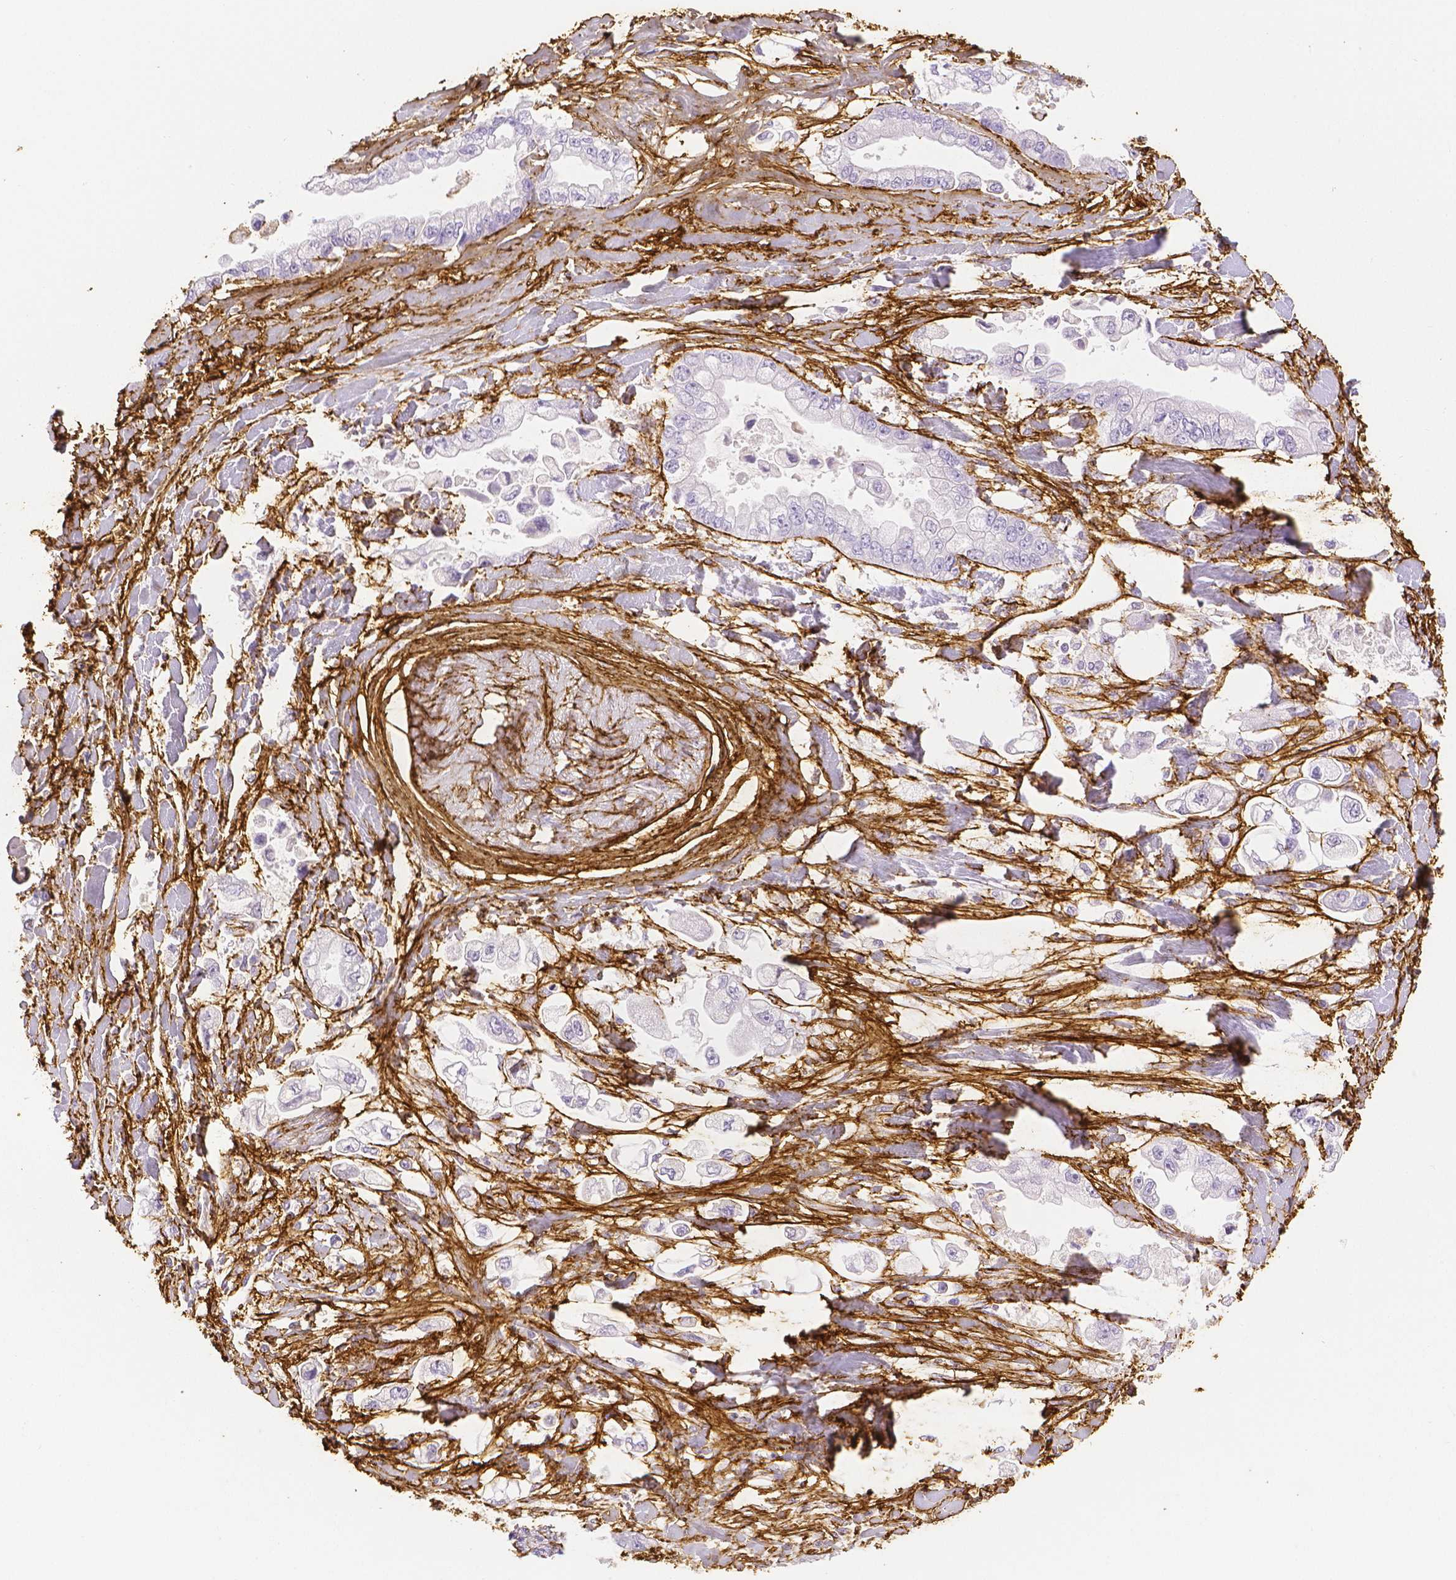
{"staining": {"intensity": "negative", "quantity": "none", "location": "none"}, "tissue": "stomach cancer", "cell_type": "Tumor cells", "image_type": "cancer", "snomed": [{"axis": "morphology", "description": "Adenocarcinoma, NOS"}, {"axis": "topography", "description": "Stomach"}], "caption": "Photomicrograph shows no protein staining in tumor cells of stomach cancer (adenocarcinoma) tissue.", "gene": "FBN1", "patient": {"sex": "male", "age": 62}}